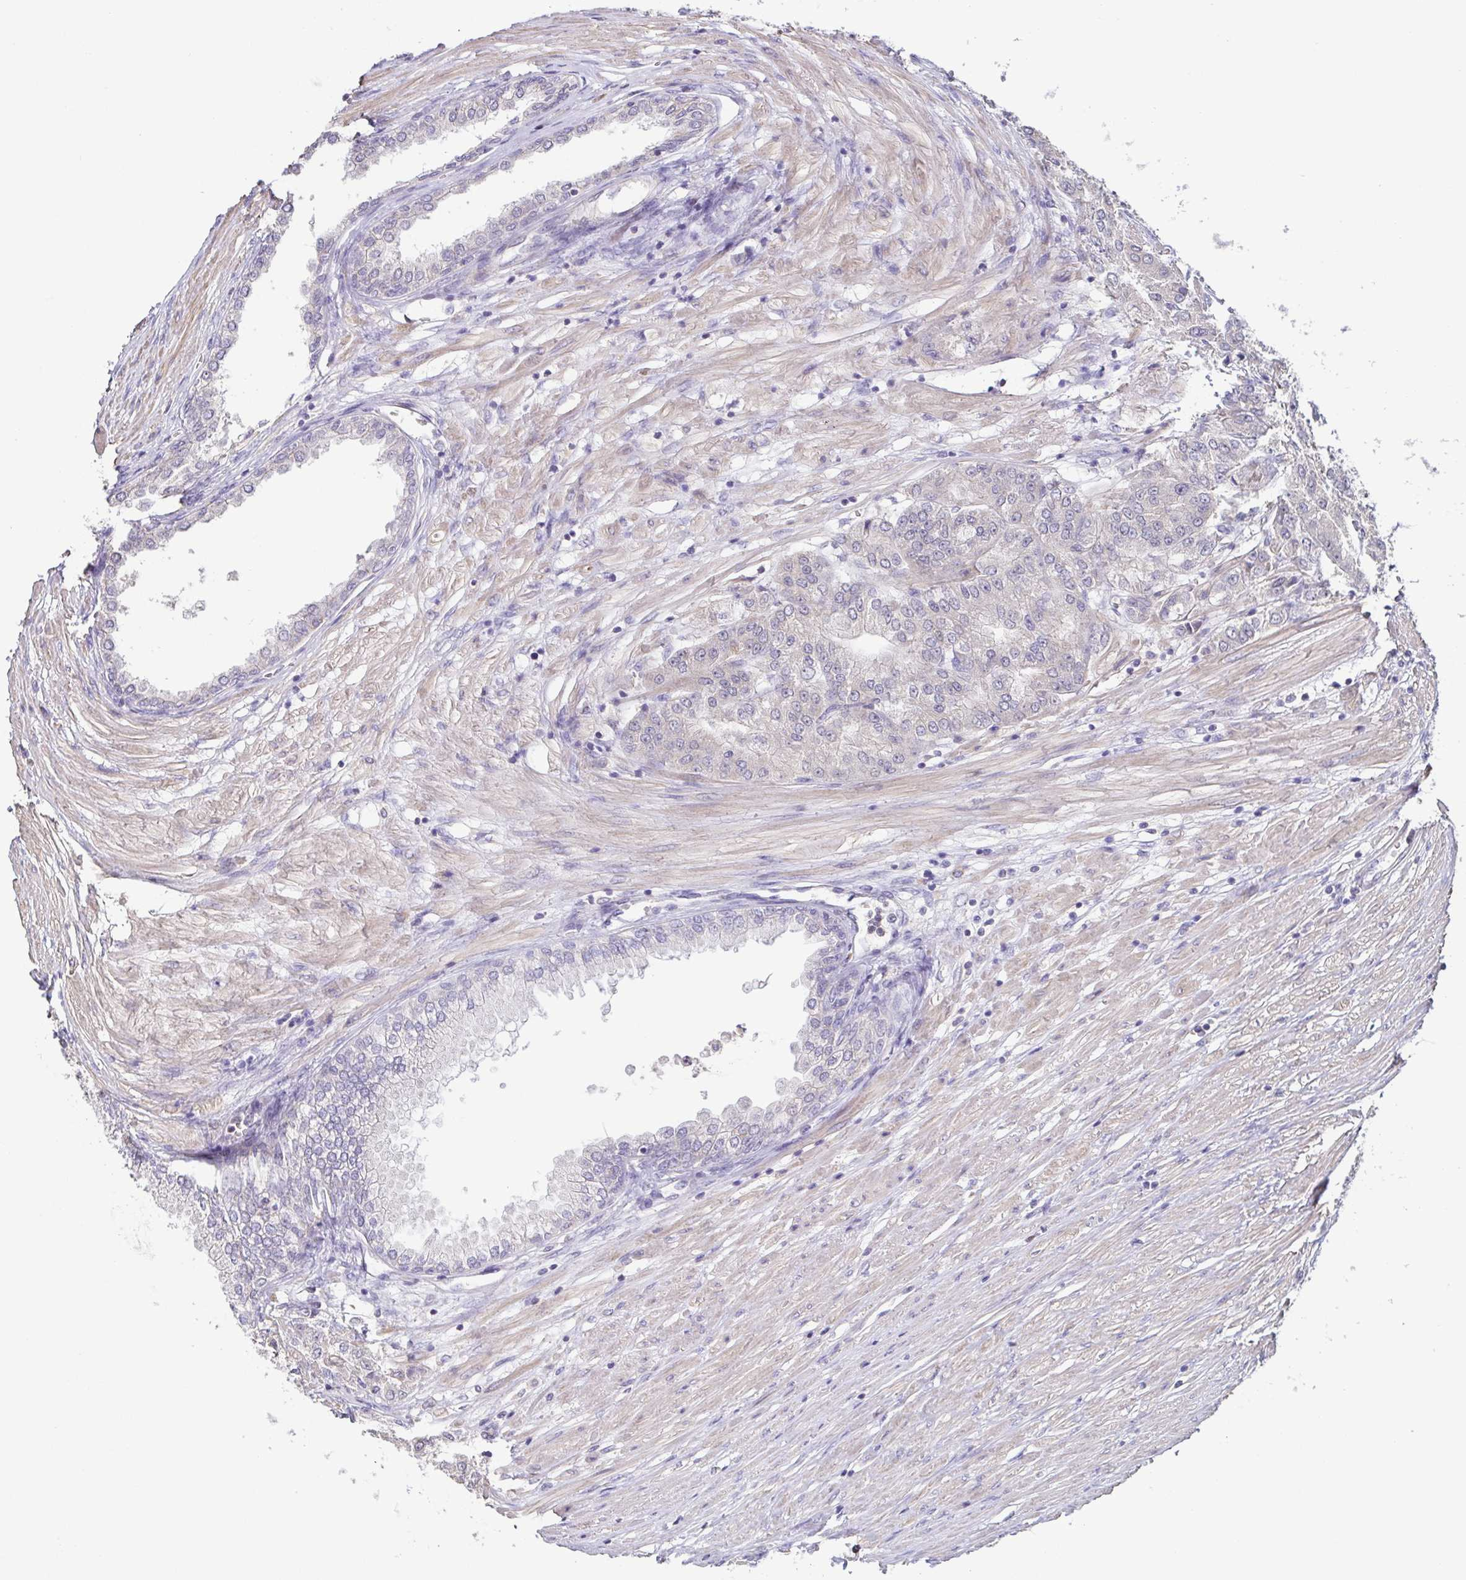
{"staining": {"intensity": "negative", "quantity": "none", "location": "none"}, "tissue": "prostate cancer", "cell_type": "Tumor cells", "image_type": "cancer", "snomed": [{"axis": "morphology", "description": "Adenocarcinoma, High grade"}, {"axis": "topography", "description": "Prostate"}], "caption": "High magnification brightfield microscopy of prostate high-grade adenocarcinoma stained with DAB (3,3'-diaminobenzidine) (brown) and counterstained with hematoxylin (blue): tumor cells show no significant expression.", "gene": "ACTRT2", "patient": {"sex": "male", "age": 61}}